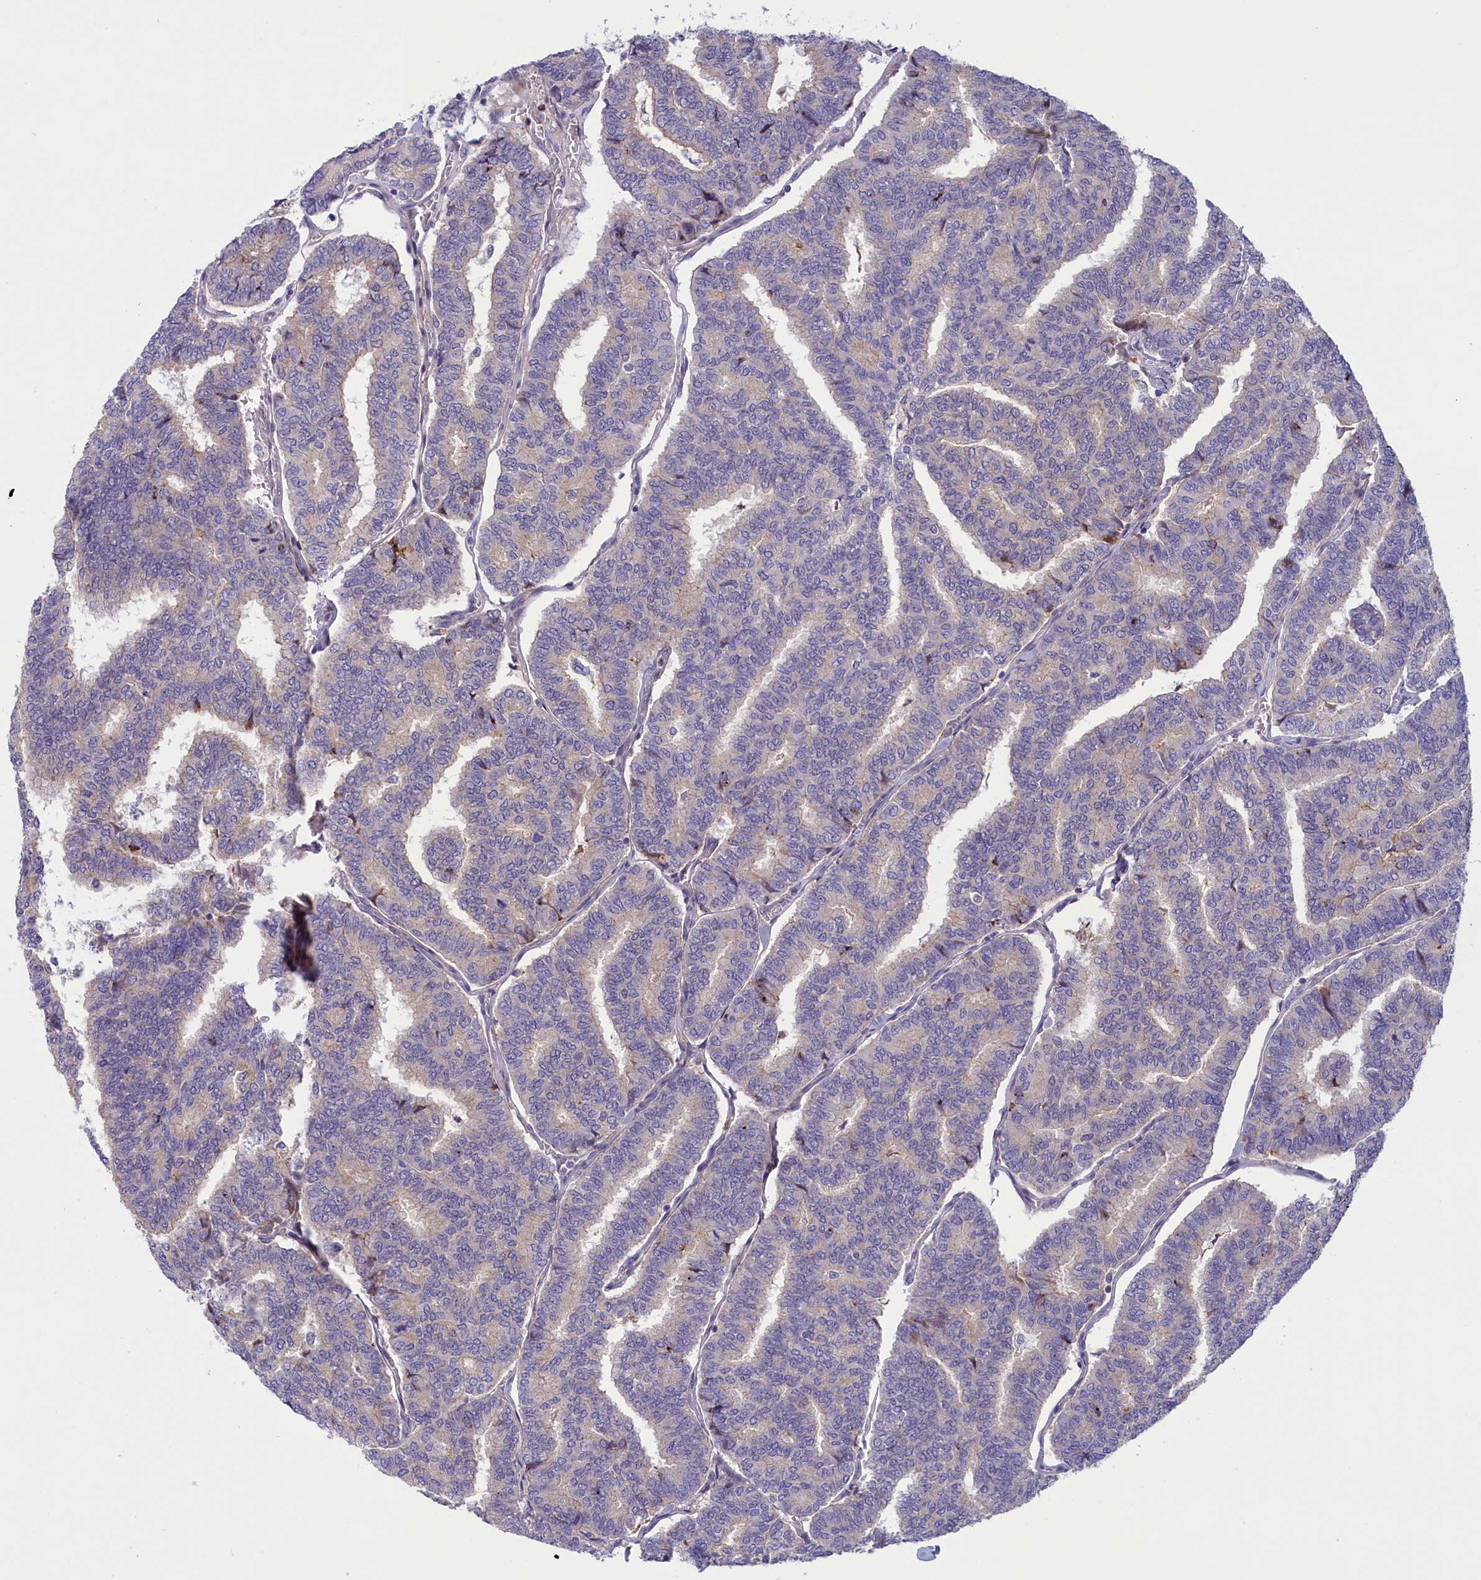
{"staining": {"intensity": "weak", "quantity": "<25%", "location": "cytoplasmic/membranous"}, "tissue": "thyroid cancer", "cell_type": "Tumor cells", "image_type": "cancer", "snomed": [{"axis": "morphology", "description": "Papillary adenocarcinoma, NOS"}, {"axis": "topography", "description": "Thyroid gland"}], "caption": "Immunohistochemical staining of human thyroid cancer shows no significant expression in tumor cells. (Stains: DAB immunohistochemistry (IHC) with hematoxylin counter stain, Microscopy: brightfield microscopy at high magnification).", "gene": "CORO2A", "patient": {"sex": "female", "age": 35}}